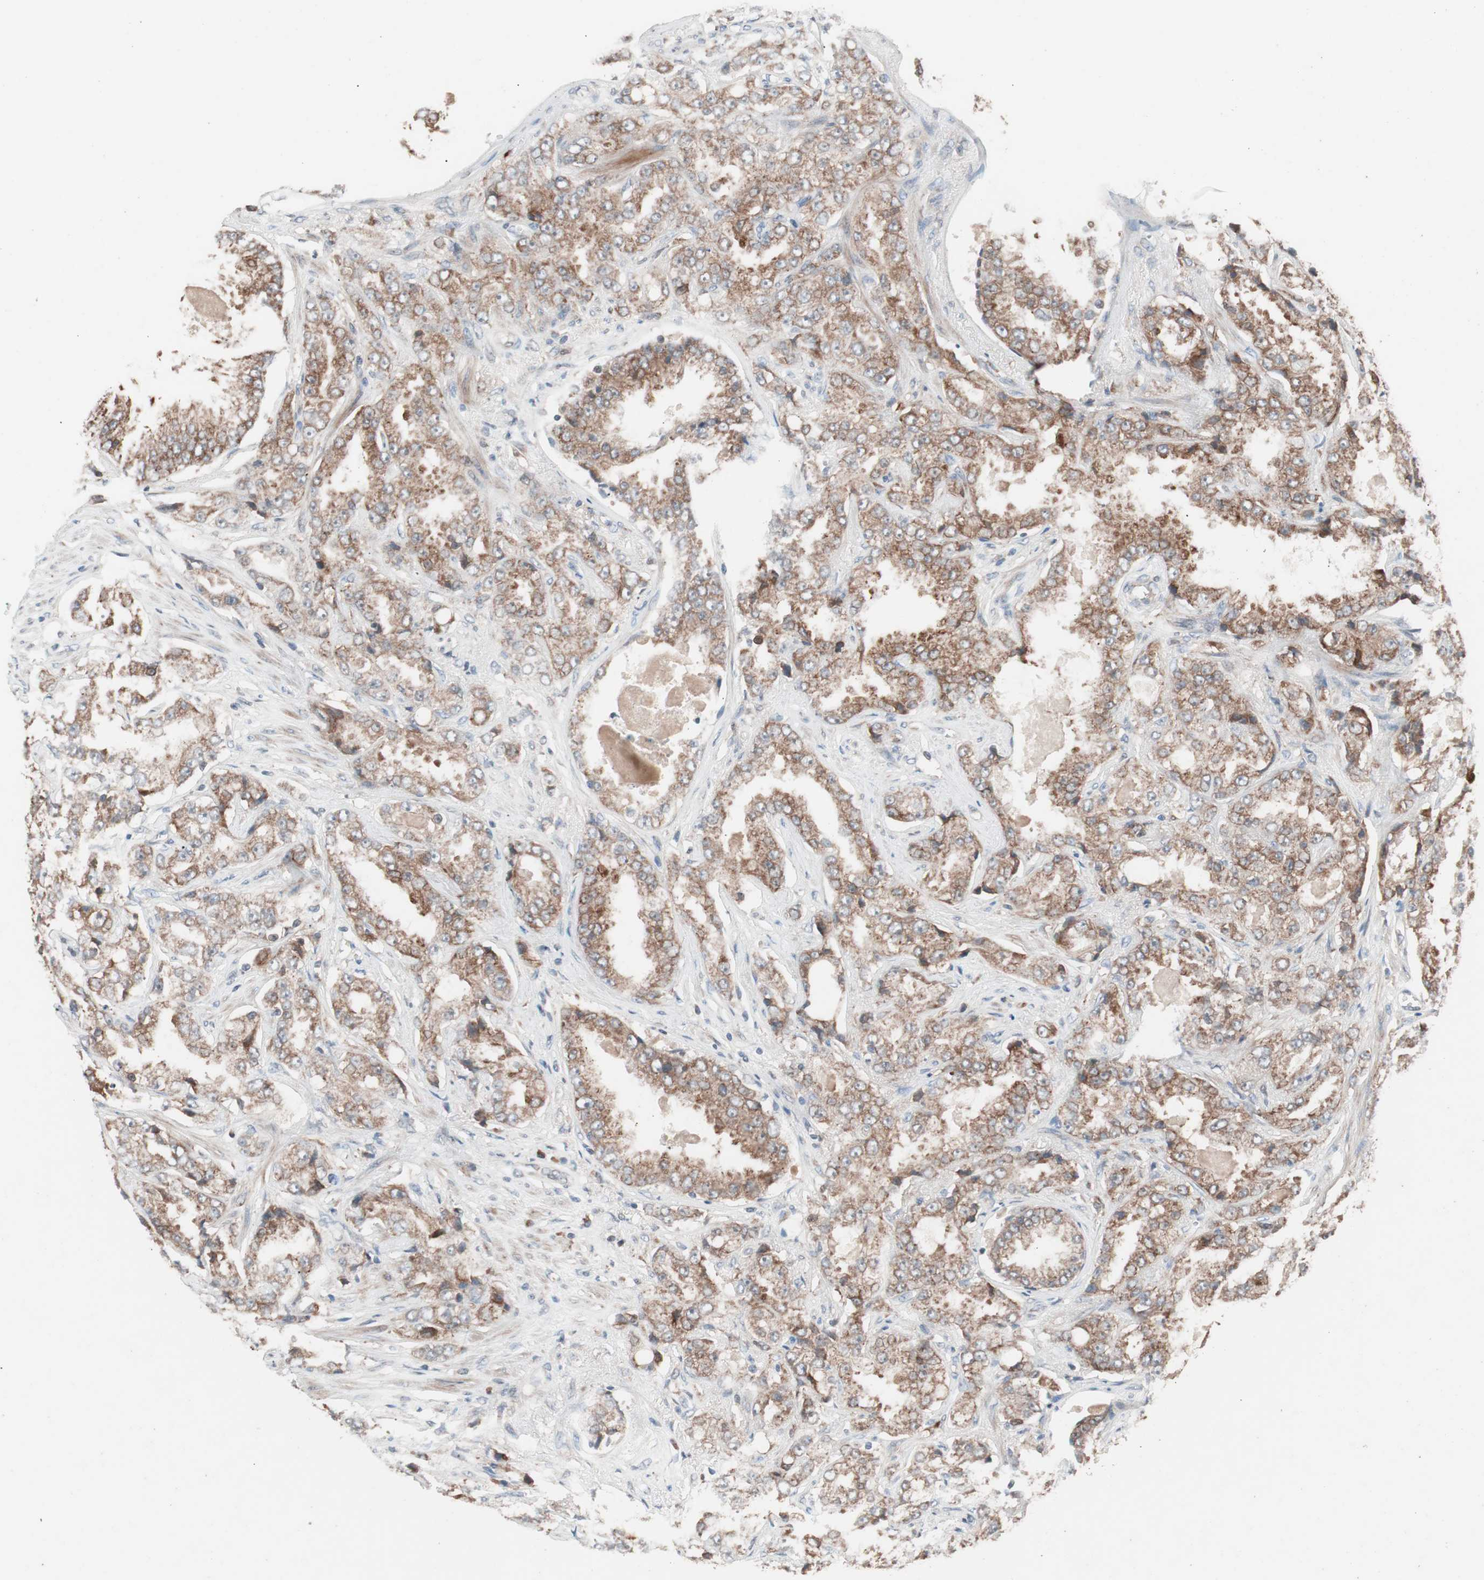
{"staining": {"intensity": "moderate", "quantity": ">75%", "location": "cytoplasmic/membranous"}, "tissue": "prostate cancer", "cell_type": "Tumor cells", "image_type": "cancer", "snomed": [{"axis": "morphology", "description": "Adenocarcinoma, High grade"}, {"axis": "topography", "description": "Prostate"}], "caption": "DAB immunohistochemical staining of prostate cancer reveals moderate cytoplasmic/membranous protein staining in approximately >75% of tumor cells.", "gene": "FAAH", "patient": {"sex": "male", "age": 73}}